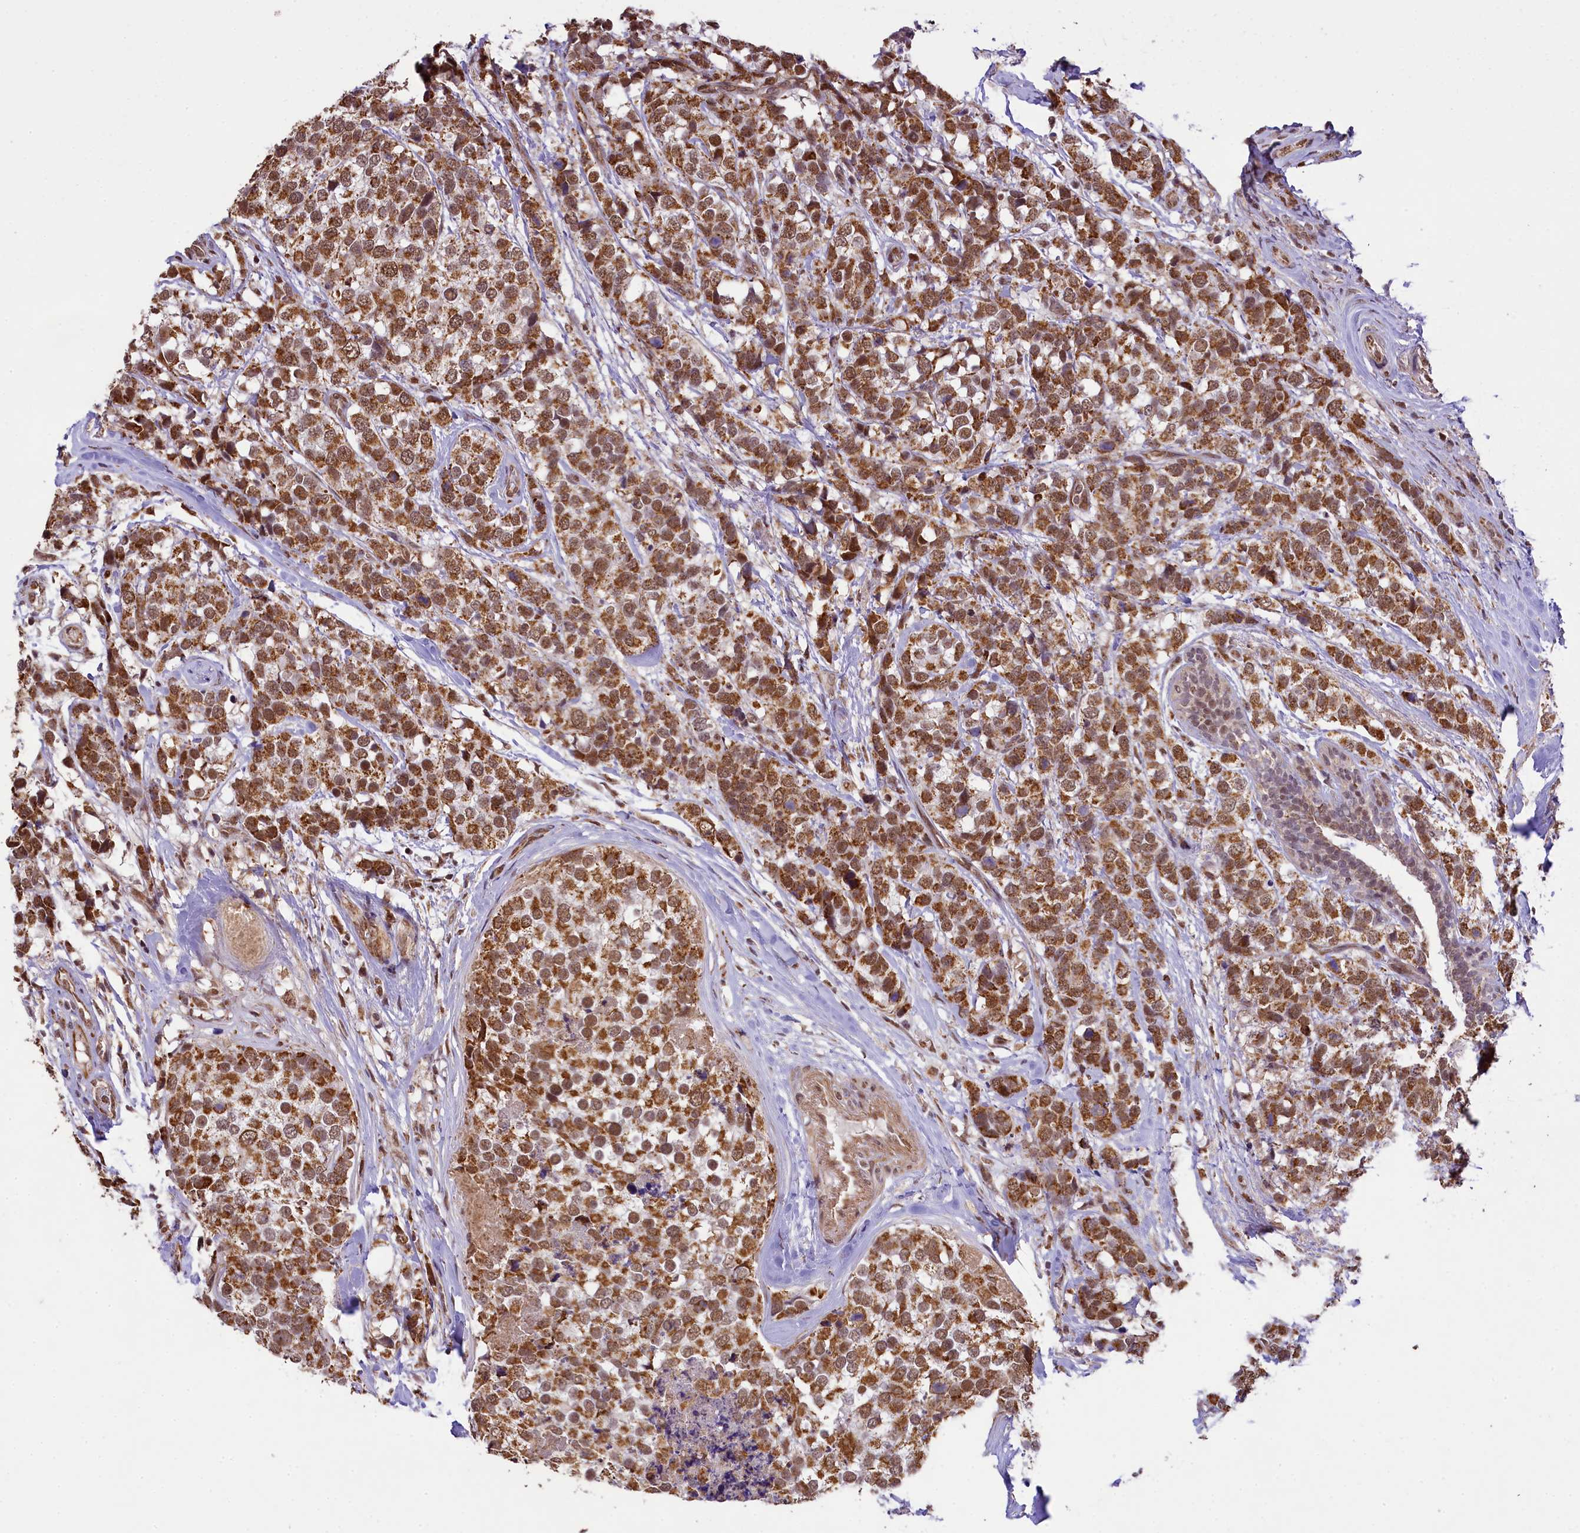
{"staining": {"intensity": "moderate", "quantity": ">75%", "location": "cytoplasmic/membranous,nuclear"}, "tissue": "breast cancer", "cell_type": "Tumor cells", "image_type": "cancer", "snomed": [{"axis": "morphology", "description": "Lobular carcinoma"}, {"axis": "topography", "description": "Breast"}], "caption": "A high-resolution histopathology image shows IHC staining of lobular carcinoma (breast), which shows moderate cytoplasmic/membranous and nuclear expression in about >75% of tumor cells.", "gene": "PAF1", "patient": {"sex": "female", "age": 59}}